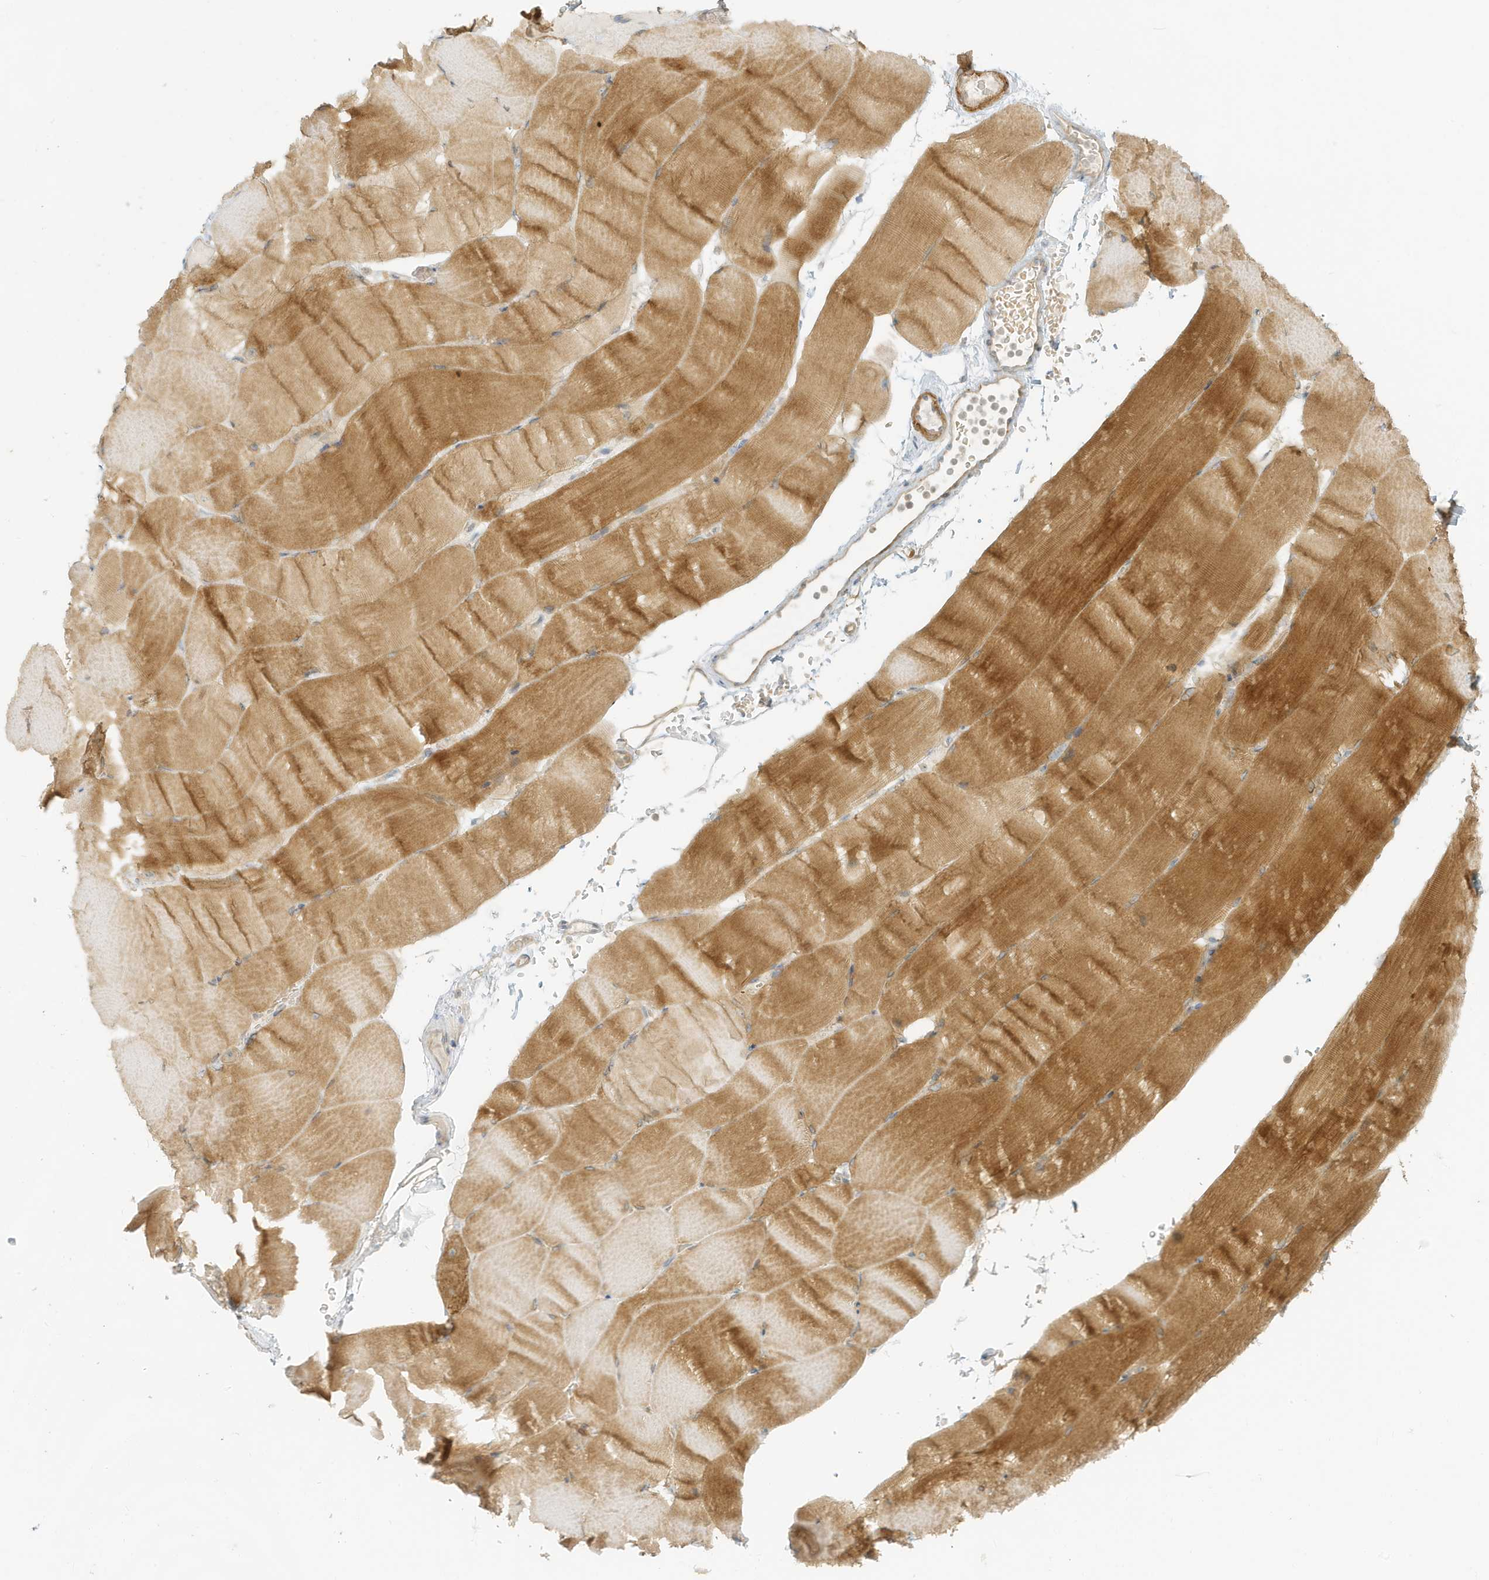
{"staining": {"intensity": "moderate", "quantity": ">75%", "location": "cytoplasmic/membranous"}, "tissue": "skeletal muscle", "cell_type": "Myocytes", "image_type": "normal", "snomed": [{"axis": "morphology", "description": "Normal tissue, NOS"}, {"axis": "topography", "description": "Skeletal muscle"}, {"axis": "topography", "description": "Parathyroid gland"}], "caption": "This histopathology image demonstrates IHC staining of benign skeletal muscle, with medium moderate cytoplasmic/membranous staining in approximately >75% of myocytes.", "gene": "MCOLN1", "patient": {"sex": "female", "age": 37}}